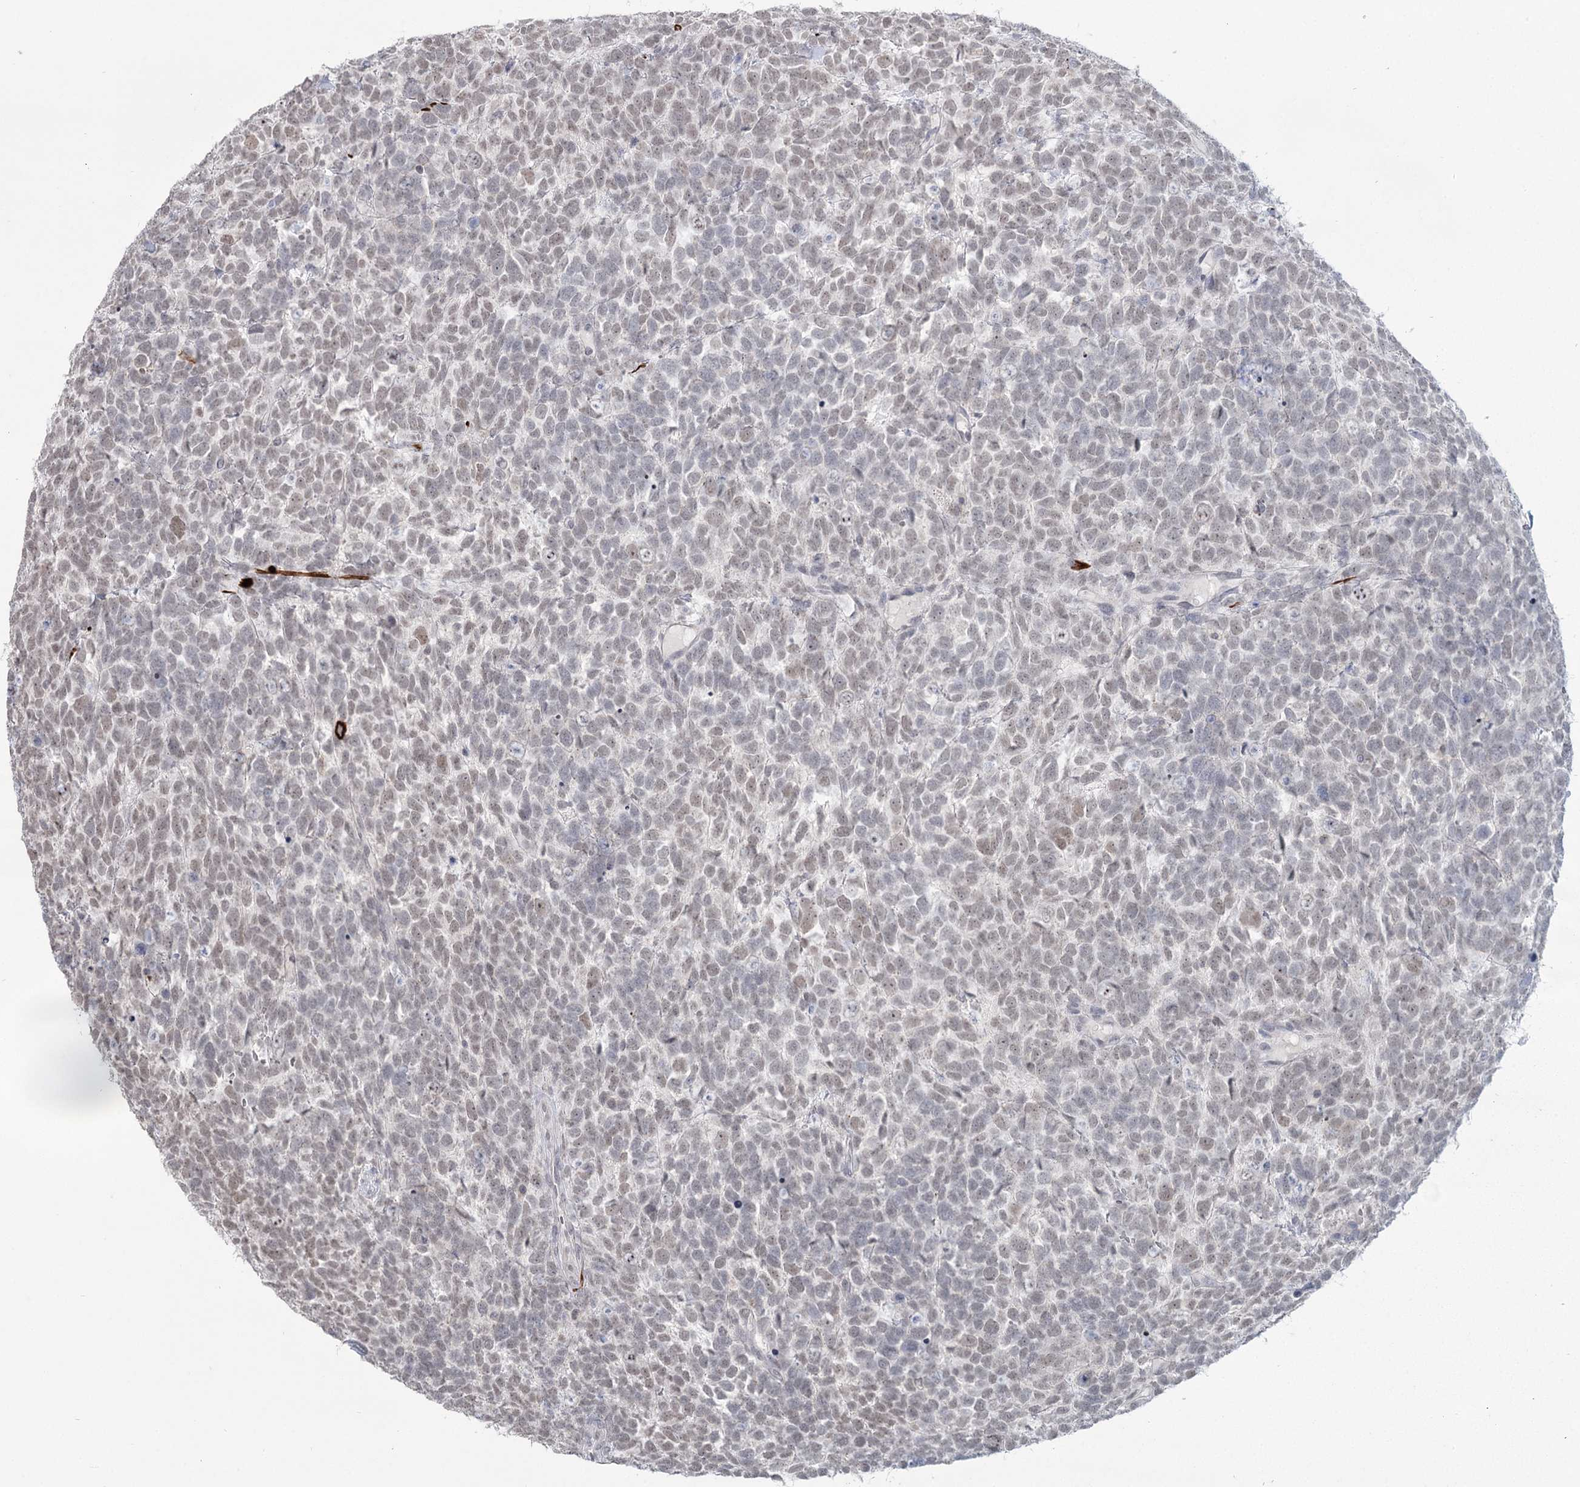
{"staining": {"intensity": "negative", "quantity": "none", "location": "none"}, "tissue": "urothelial cancer", "cell_type": "Tumor cells", "image_type": "cancer", "snomed": [{"axis": "morphology", "description": "Urothelial carcinoma, High grade"}, {"axis": "topography", "description": "Urinary bladder"}], "caption": "High-grade urothelial carcinoma stained for a protein using immunohistochemistry reveals no expression tumor cells.", "gene": "TMEM70", "patient": {"sex": "female", "age": 82}}